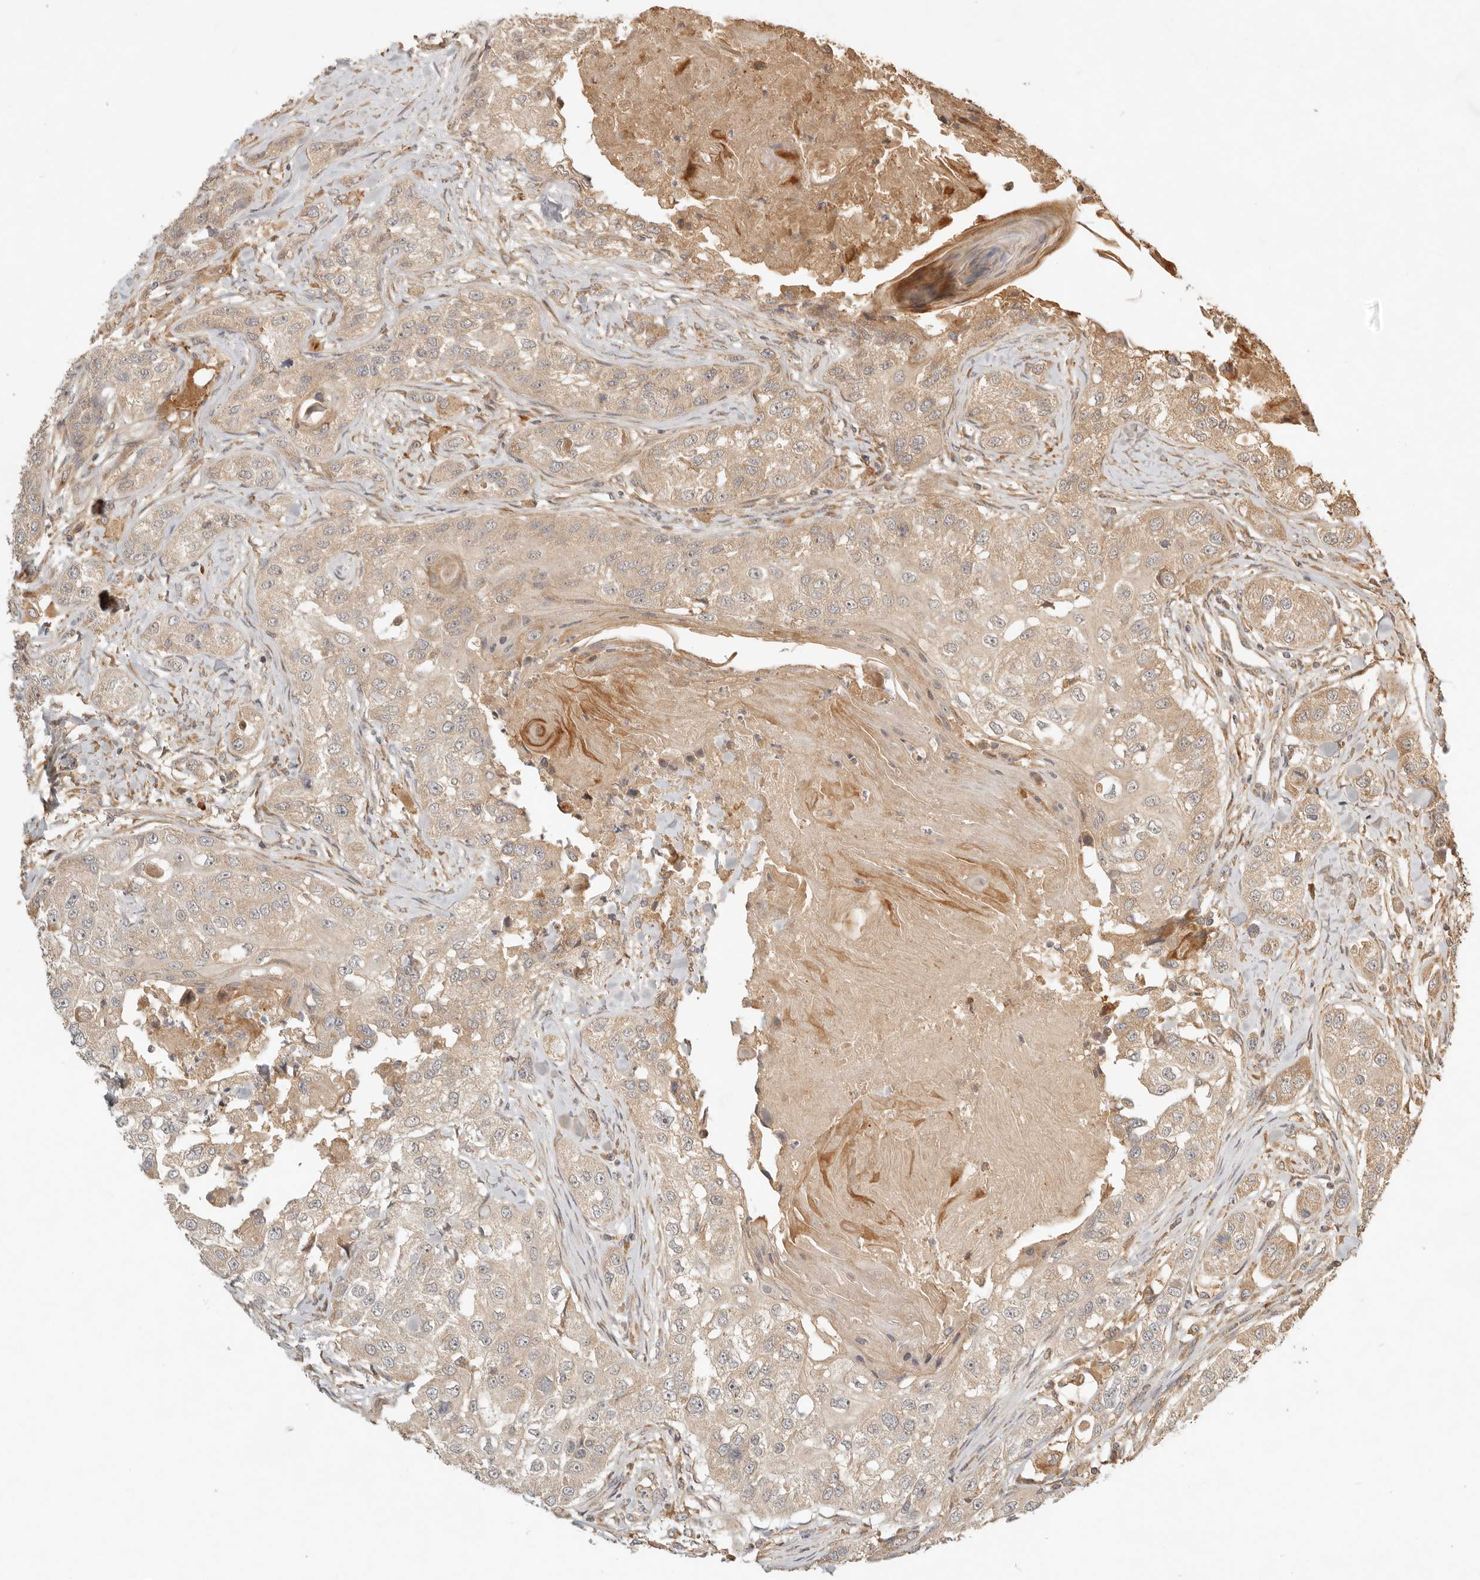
{"staining": {"intensity": "weak", "quantity": ">75%", "location": "cytoplasmic/membranous"}, "tissue": "head and neck cancer", "cell_type": "Tumor cells", "image_type": "cancer", "snomed": [{"axis": "morphology", "description": "Normal tissue, NOS"}, {"axis": "morphology", "description": "Squamous cell carcinoma, NOS"}, {"axis": "topography", "description": "Skeletal muscle"}, {"axis": "topography", "description": "Head-Neck"}], "caption": "This micrograph shows immunohistochemistry (IHC) staining of head and neck cancer, with low weak cytoplasmic/membranous staining in approximately >75% of tumor cells.", "gene": "CLEC4C", "patient": {"sex": "male", "age": 51}}